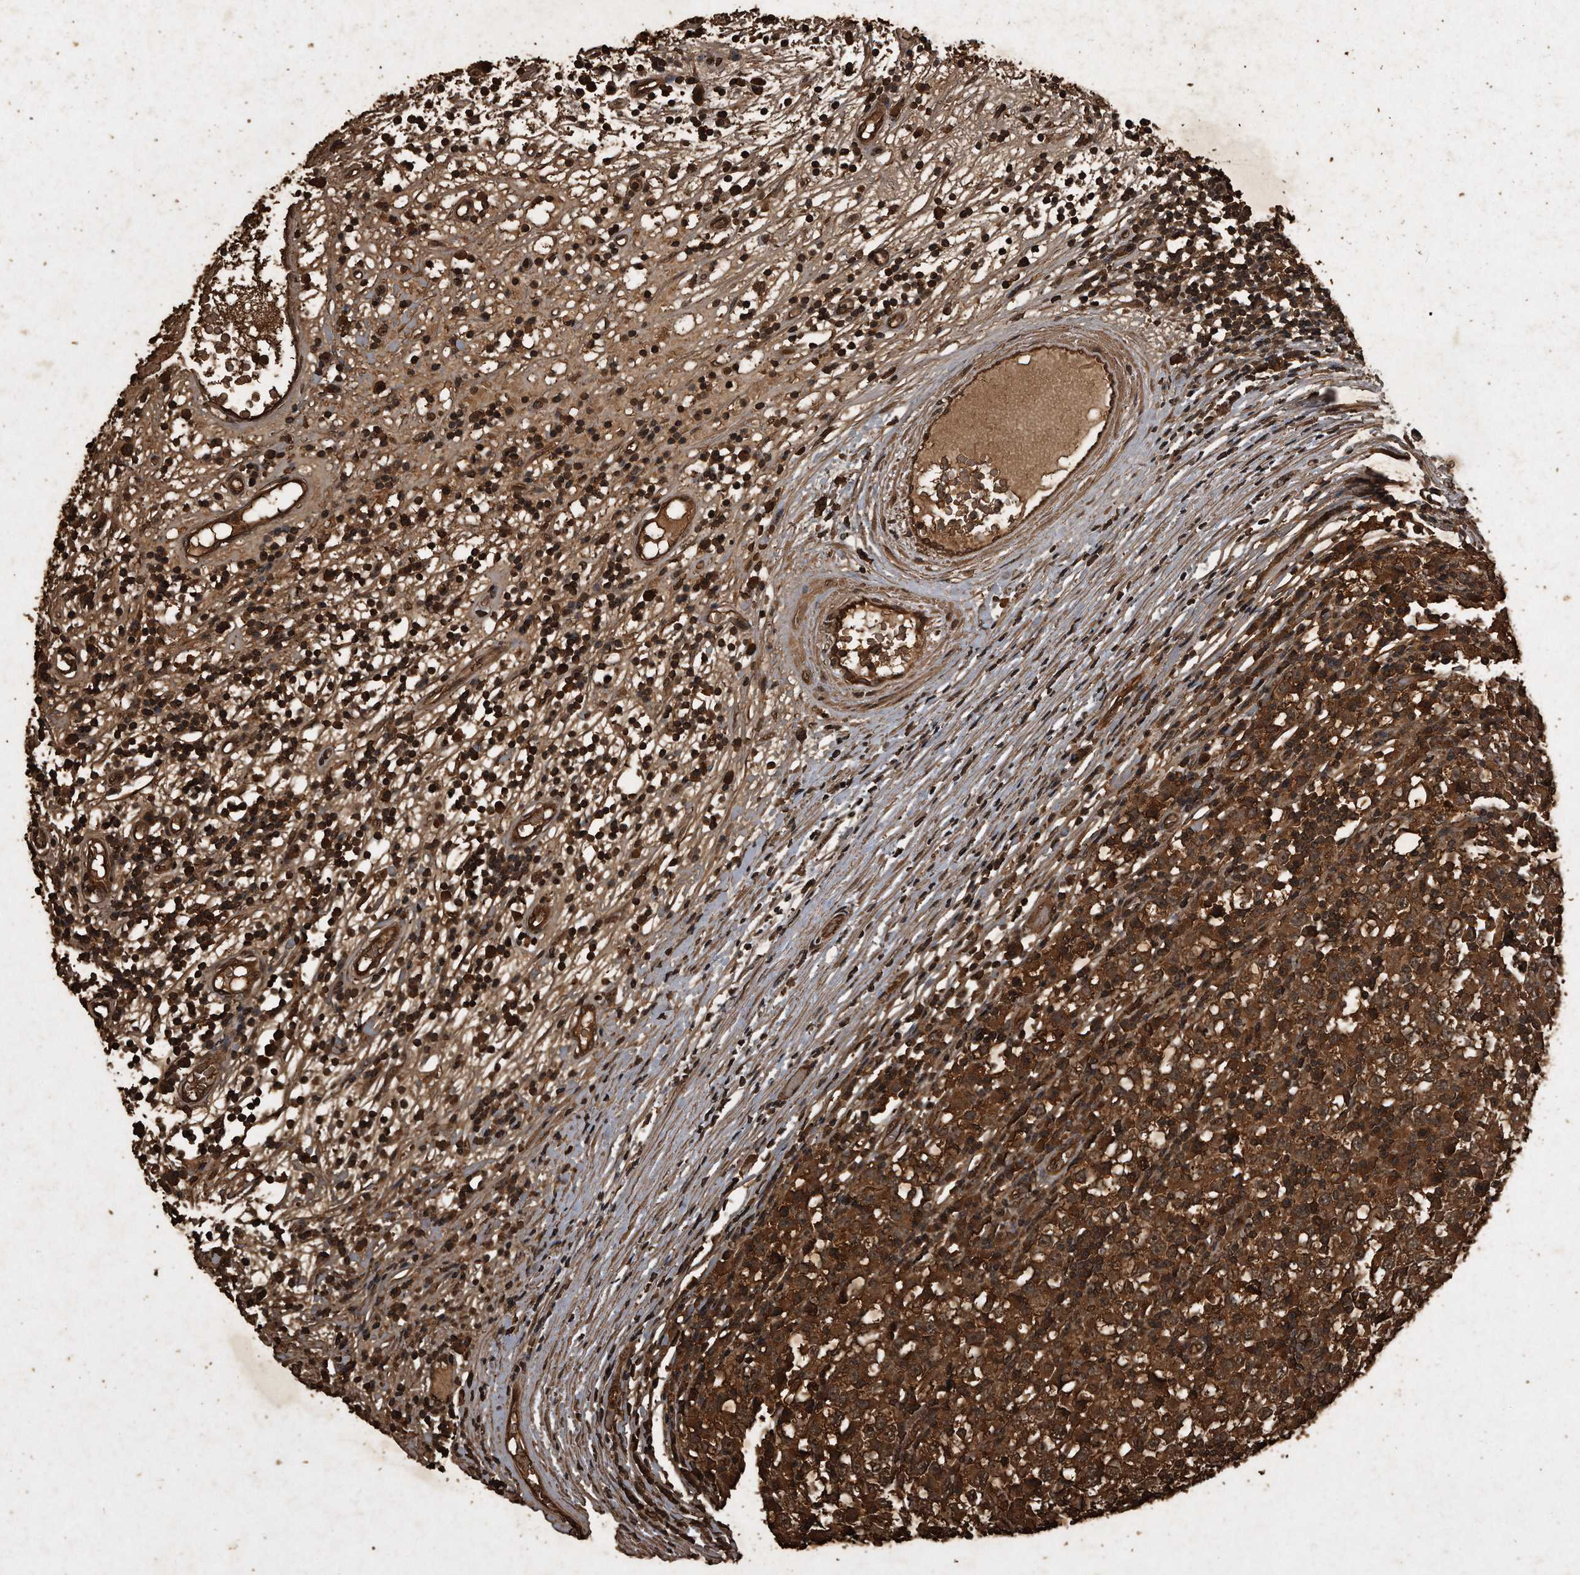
{"staining": {"intensity": "strong", "quantity": ">75%", "location": "cytoplasmic/membranous,nuclear"}, "tissue": "testis cancer", "cell_type": "Tumor cells", "image_type": "cancer", "snomed": [{"axis": "morphology", "description": "Seminoma, NOS"}, {"axis": "topography", "description": "Testis"}], "caption": "Immunohistochemical staining of human testis cancer (seminoma) displays high levels of strong cytoplasmic/membranous and nuclear expression in approximately >75% of tumor cells. Nuclei are stained in blue.", "gene": "CFLAR", "patient": {"sex": "male", "age": 65}}